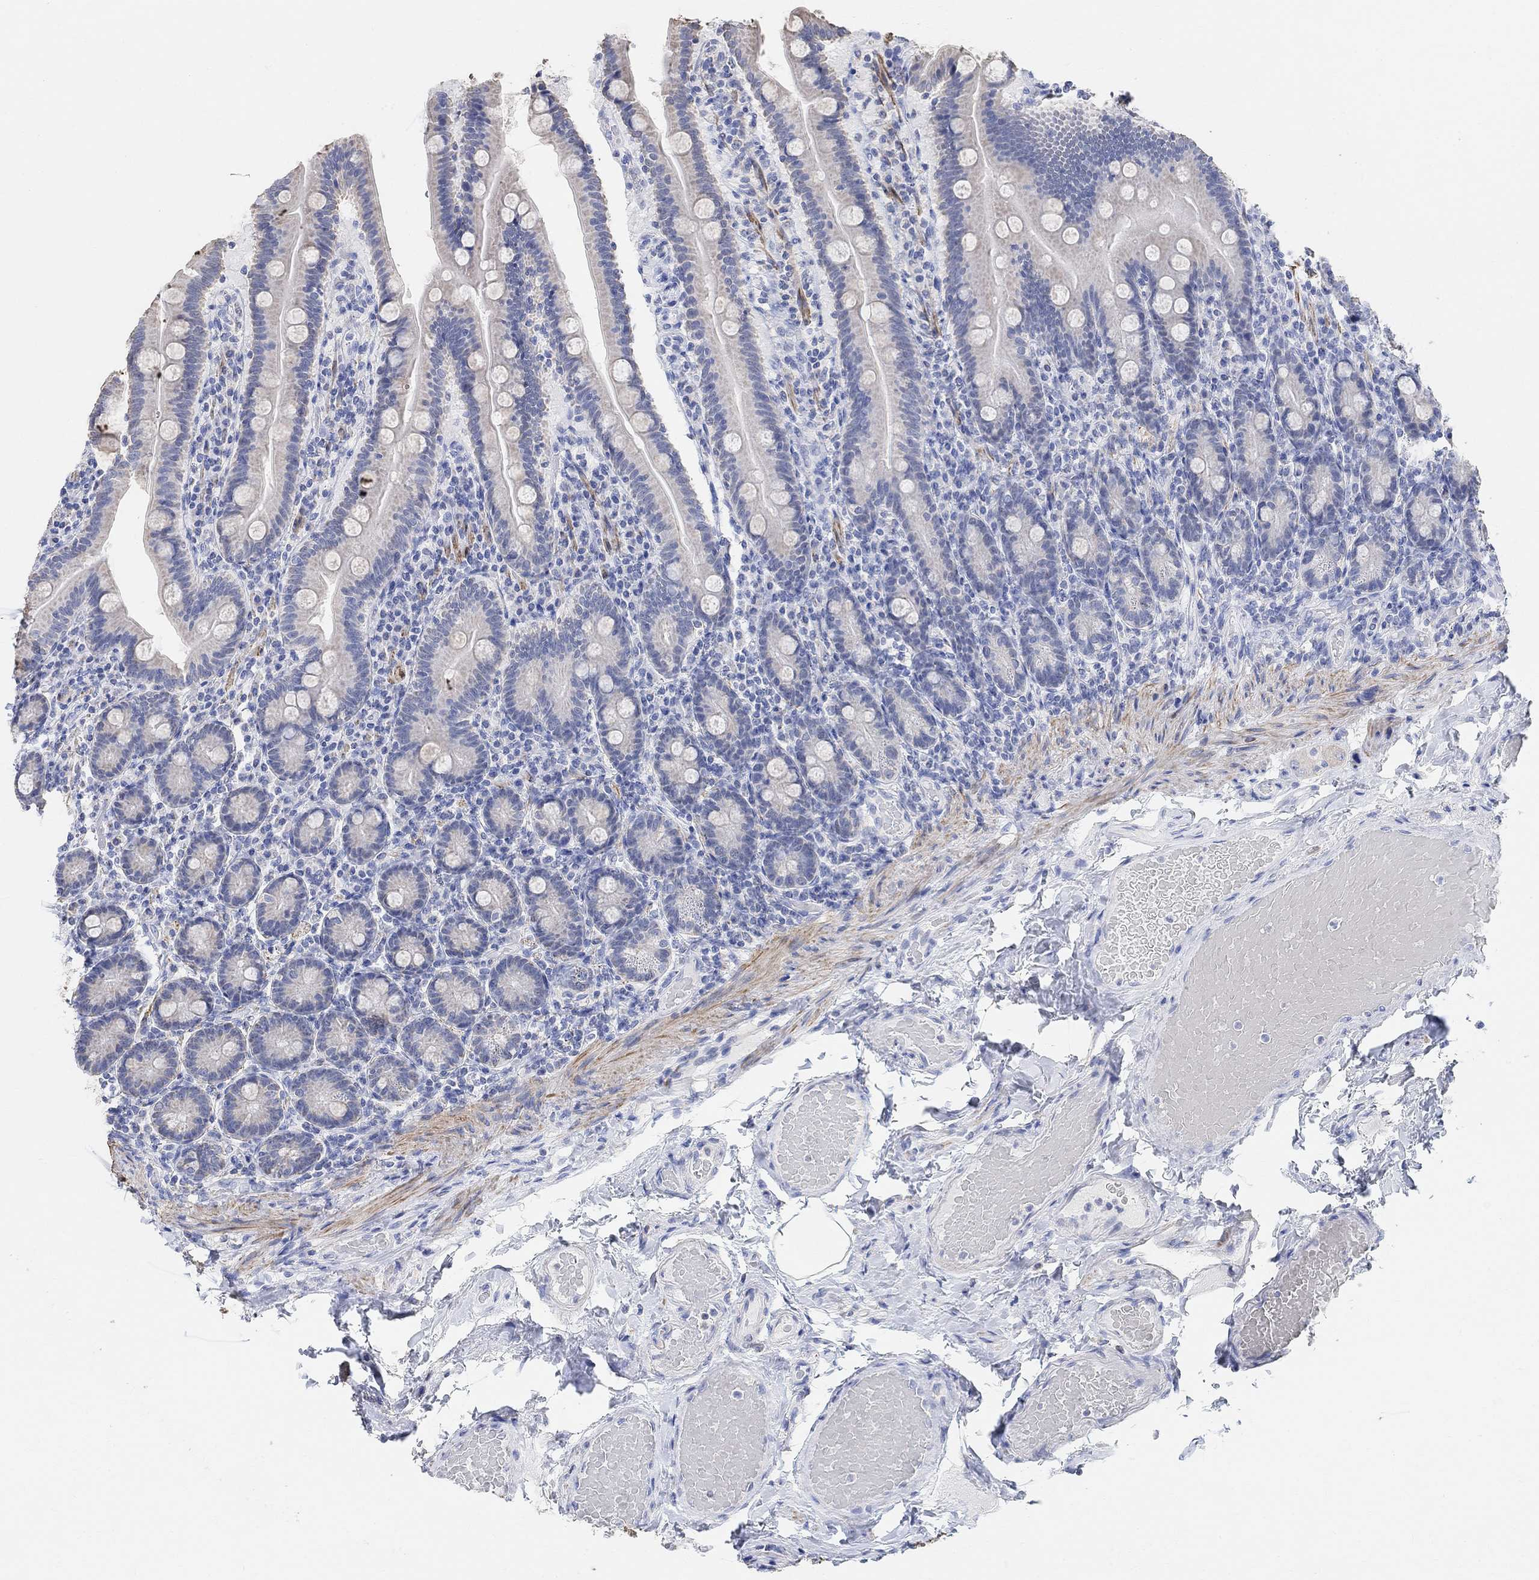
{"staining": {"intensity": "negative", "quantity": "none", "location": "none"}, "tissue": "small intestine", "cell_type": "Glandular cells", "image_type": "normal", "snomed": [{"axis": "morphology", "description": "Normal tissue, NOS"}, {"axis": "topography", "description": "Small intestine"}], "caption": "The immunohistochemistry photomicrograph has no significant positivity in glandular cells of small intestine. (Immunohistochemistry, brightfield microscopy, high magnification).", "gene": "SYT12", "patient": {"sex": "male", "age": 66}}